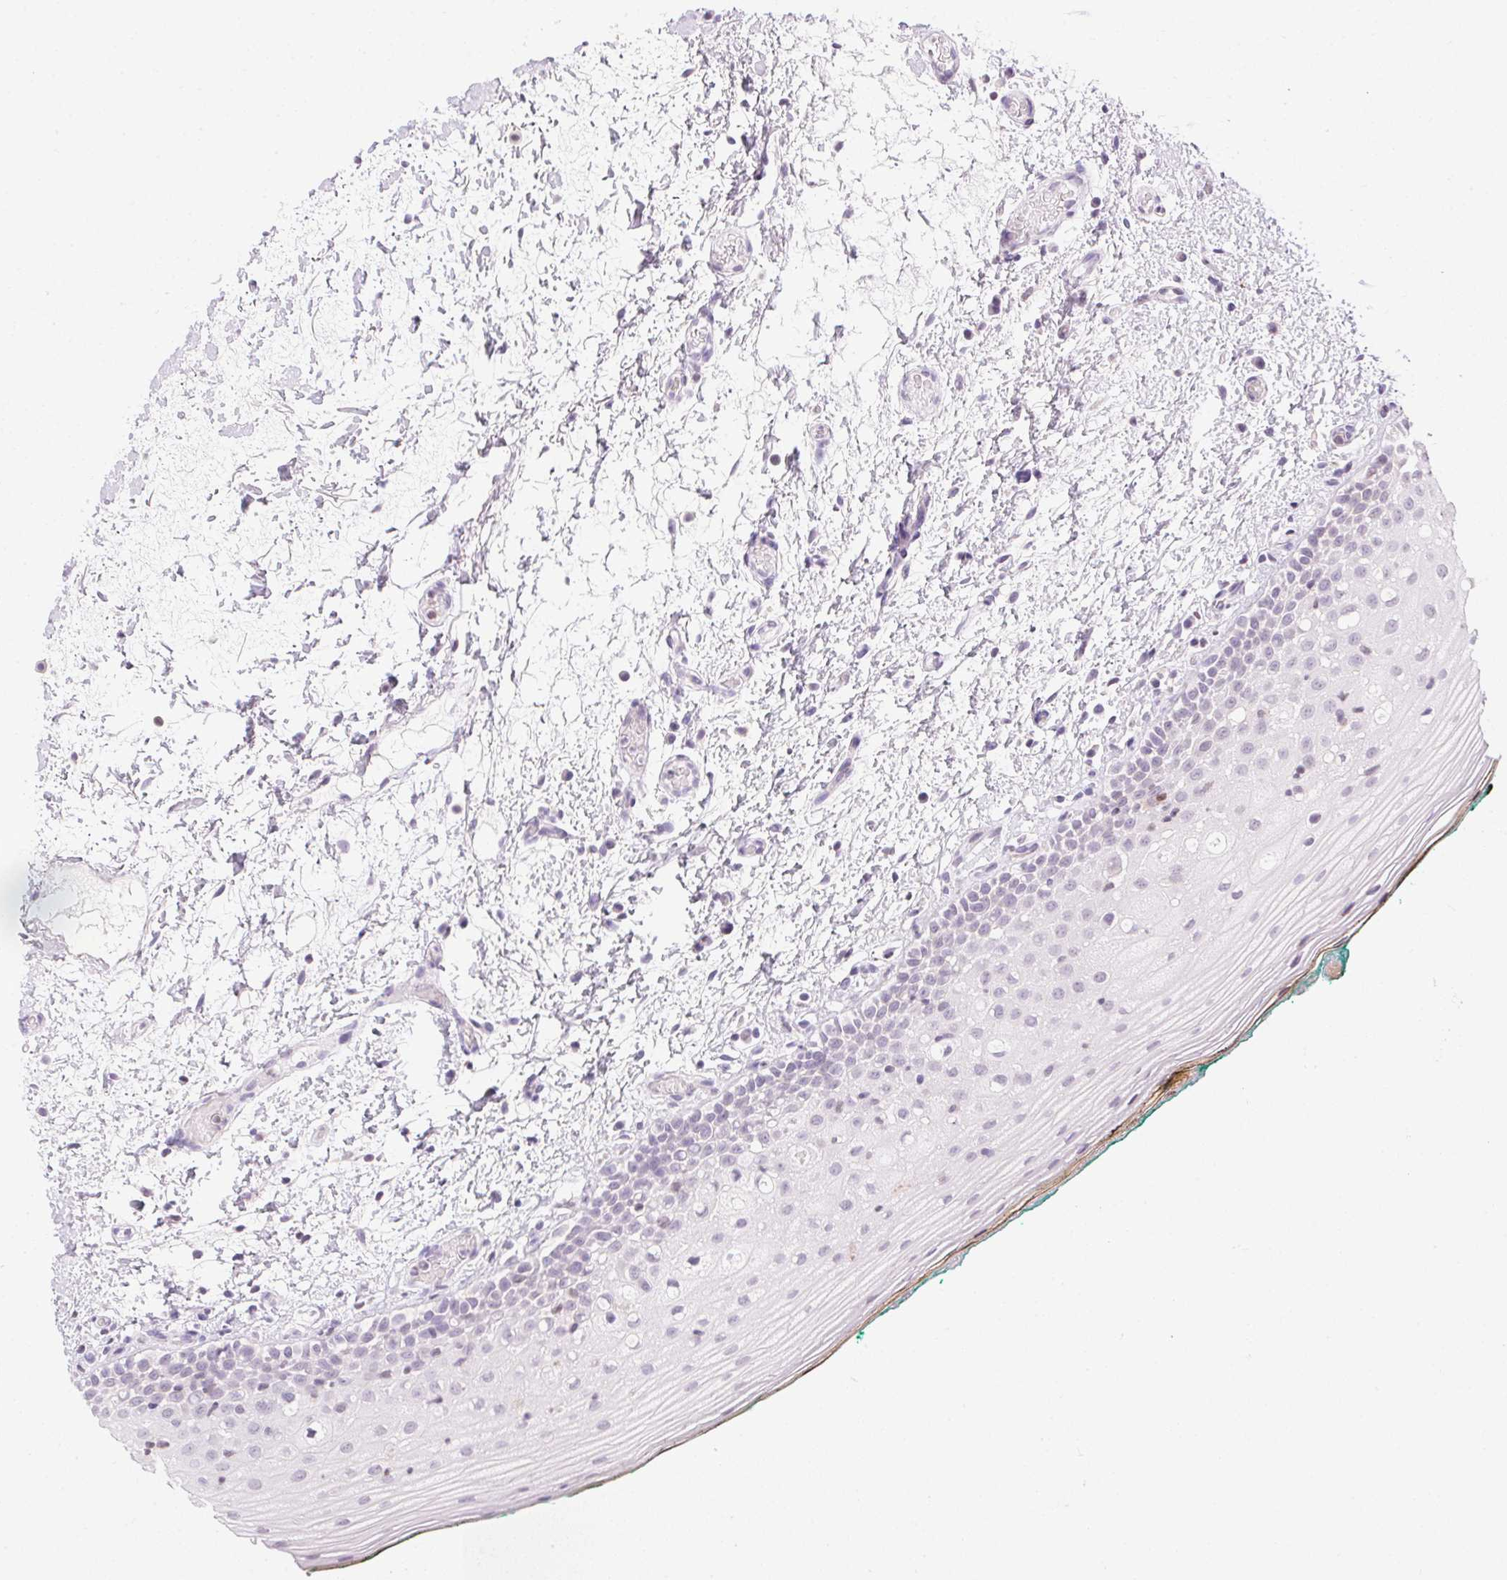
{"staining": {"intensity": "negative", "quantity": "none", "location": "none"}, "tissue": "oral mucosa", "cell_type": "Squamous epithelial cells", "image_type": "normal", "snomed": [{"axis": "morphology", "description": "Normal tissue, NOS"}, {"axis": "topography", "description": "Oral tissue"}], "caption": "DAB immunohistochemical staining of unremarkable human oral mucosa displays no significant expression in squamous epithelial cells. (DAB immunohistochemistry with hematoxylin counter stain).", "gene": "PRL", "patient": {"sex": "female", "age": 83}}